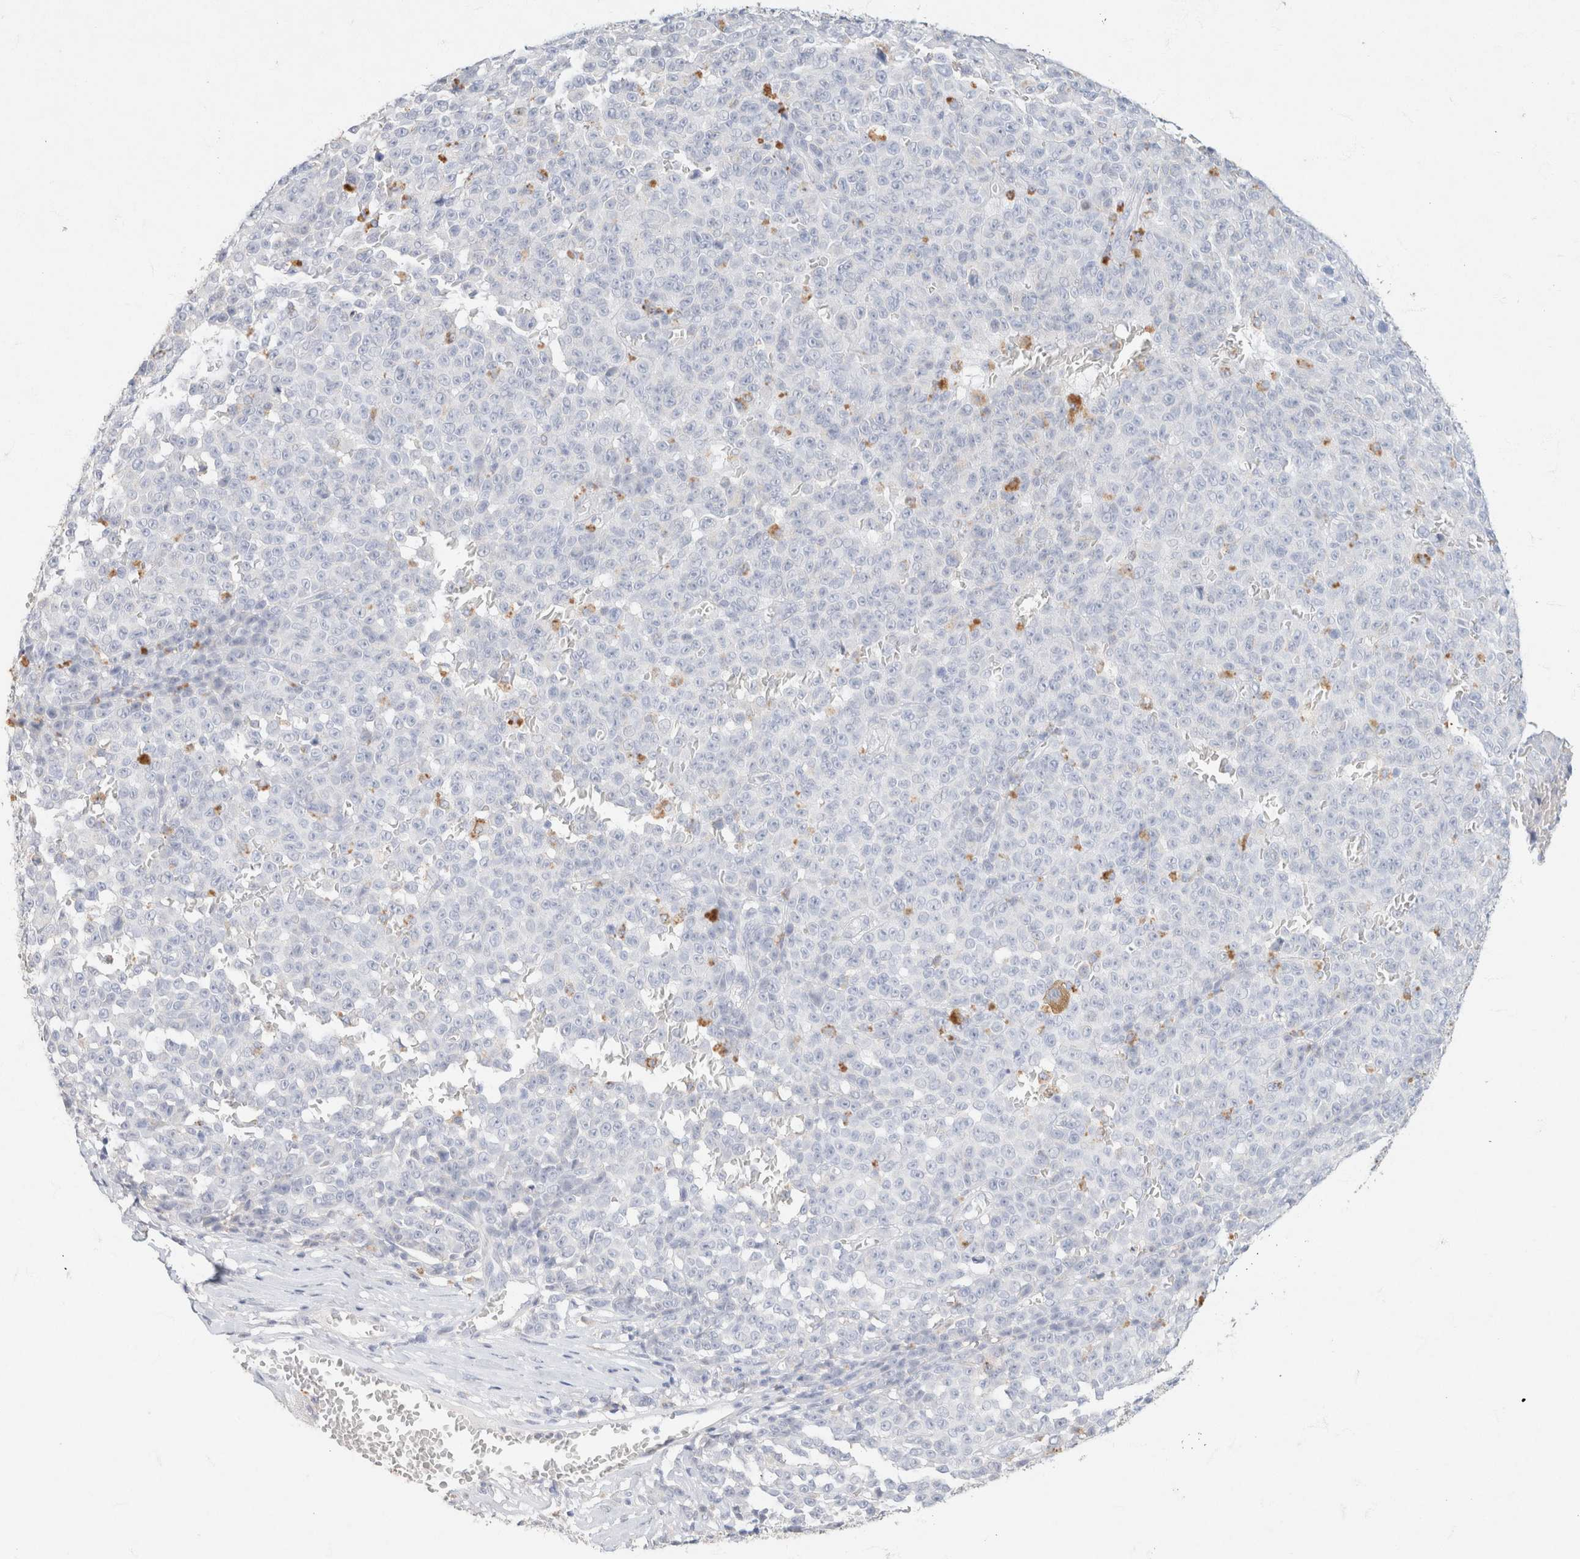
{"staining": {"intensity": "negative", "quantity": "none", "location": "none"}, "tissue": "melanoma", "cell_type": "Tumor cells", "image_type": "cancer", "snomed": [{"axis": "morphology", "description": "Malignant melanoma, NOS"}, {"axis": "topography", "description": "Skin"}], "caption": "Tumor cells are negative for brown protein staining in malignant melanoma.", "gene": "CA12", "patient": {"sex": "female", "age": 82}}